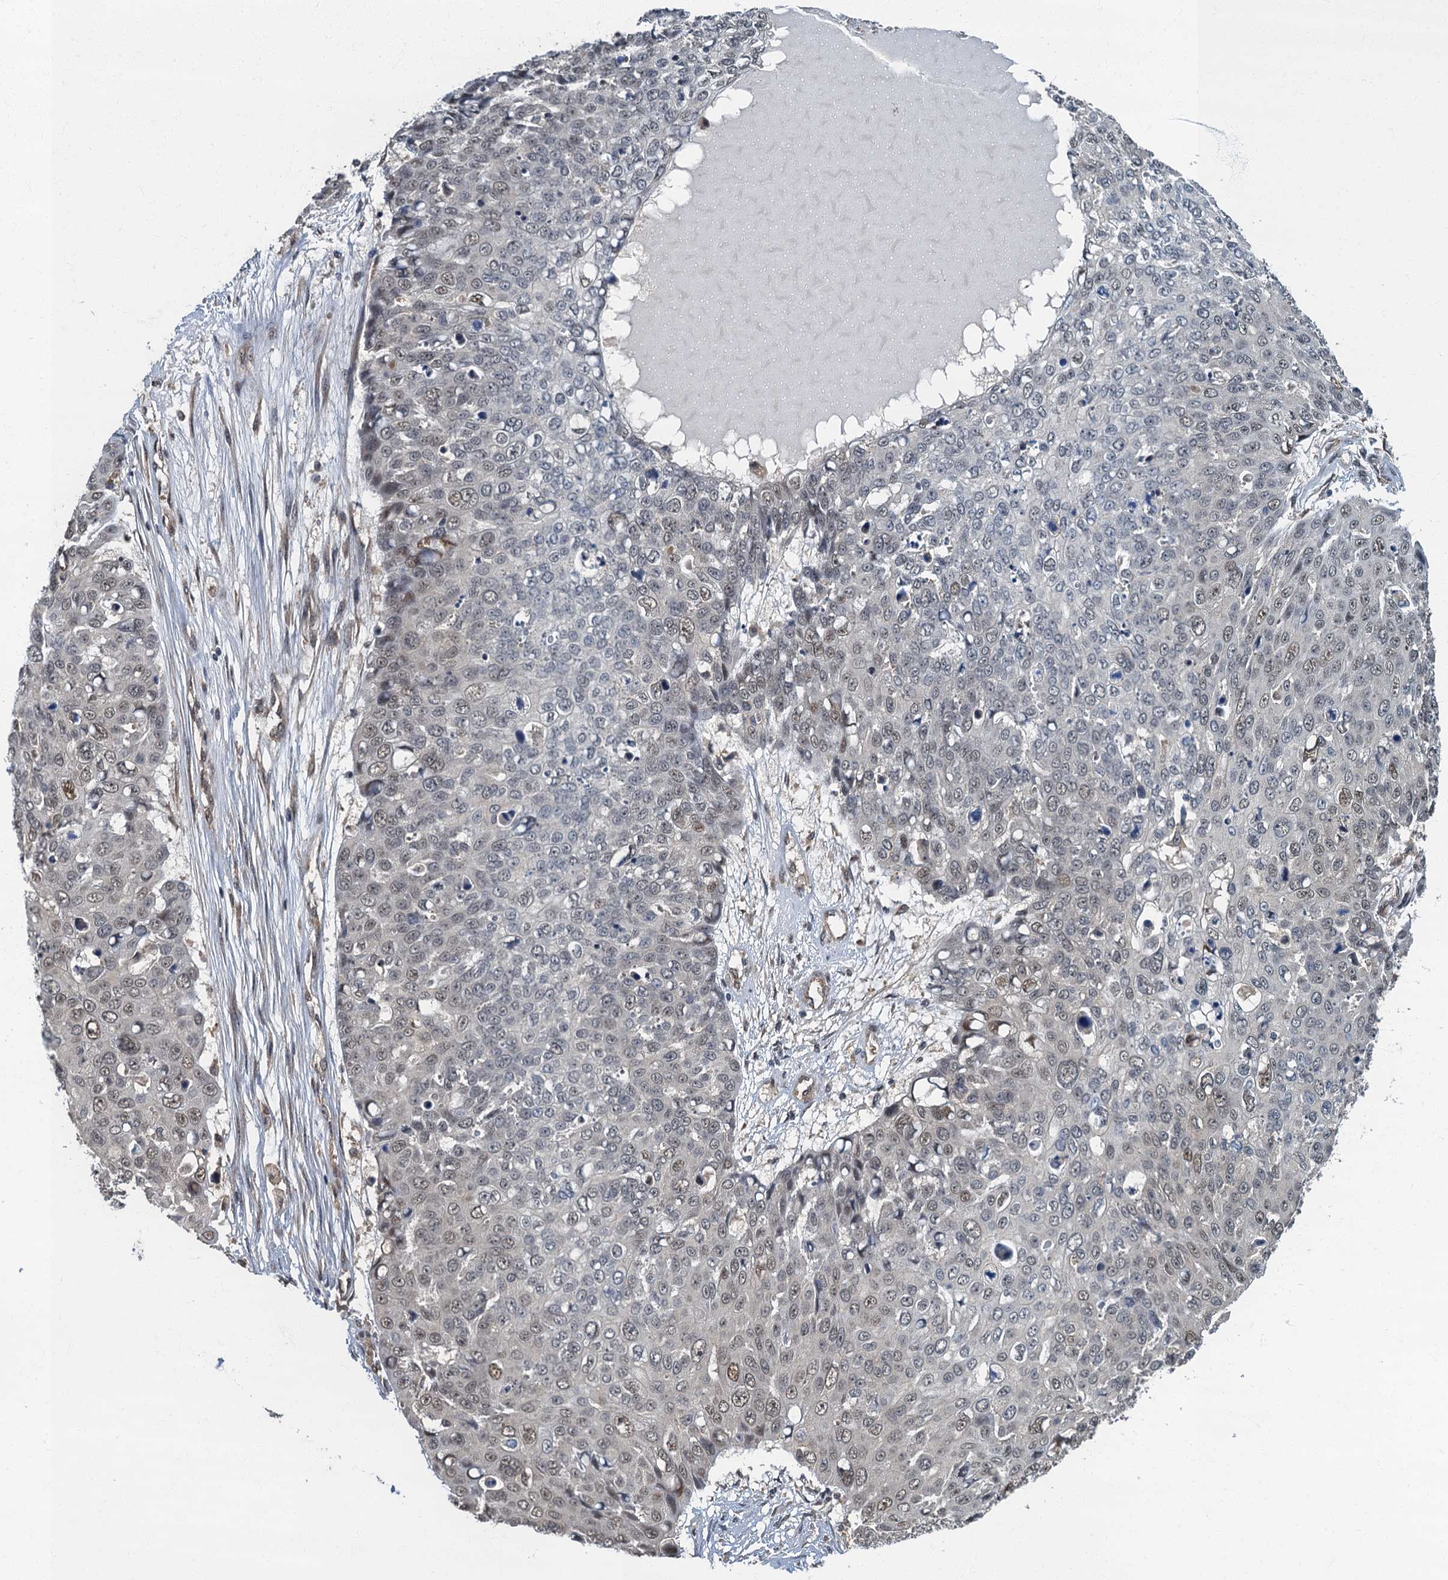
{"staining": {"intensity": "weak", "quantity": "<25%", "location": "nuclear"}, "tissue": "skin cancer", "cell_type": "Tumor cells", "image_type": "cancer", "snomed": [{"axis": "morphology", "description": "Squamous cell carcinoma, NOS"}, {"axis": "topography", "description": "Skin"}], "caption": "The photomicrograph displays no significant staining in tumor cells of skin squamous cell carcinoma.", "gene": "TBCK", "patient": {"sex": "male", "age": 71}}